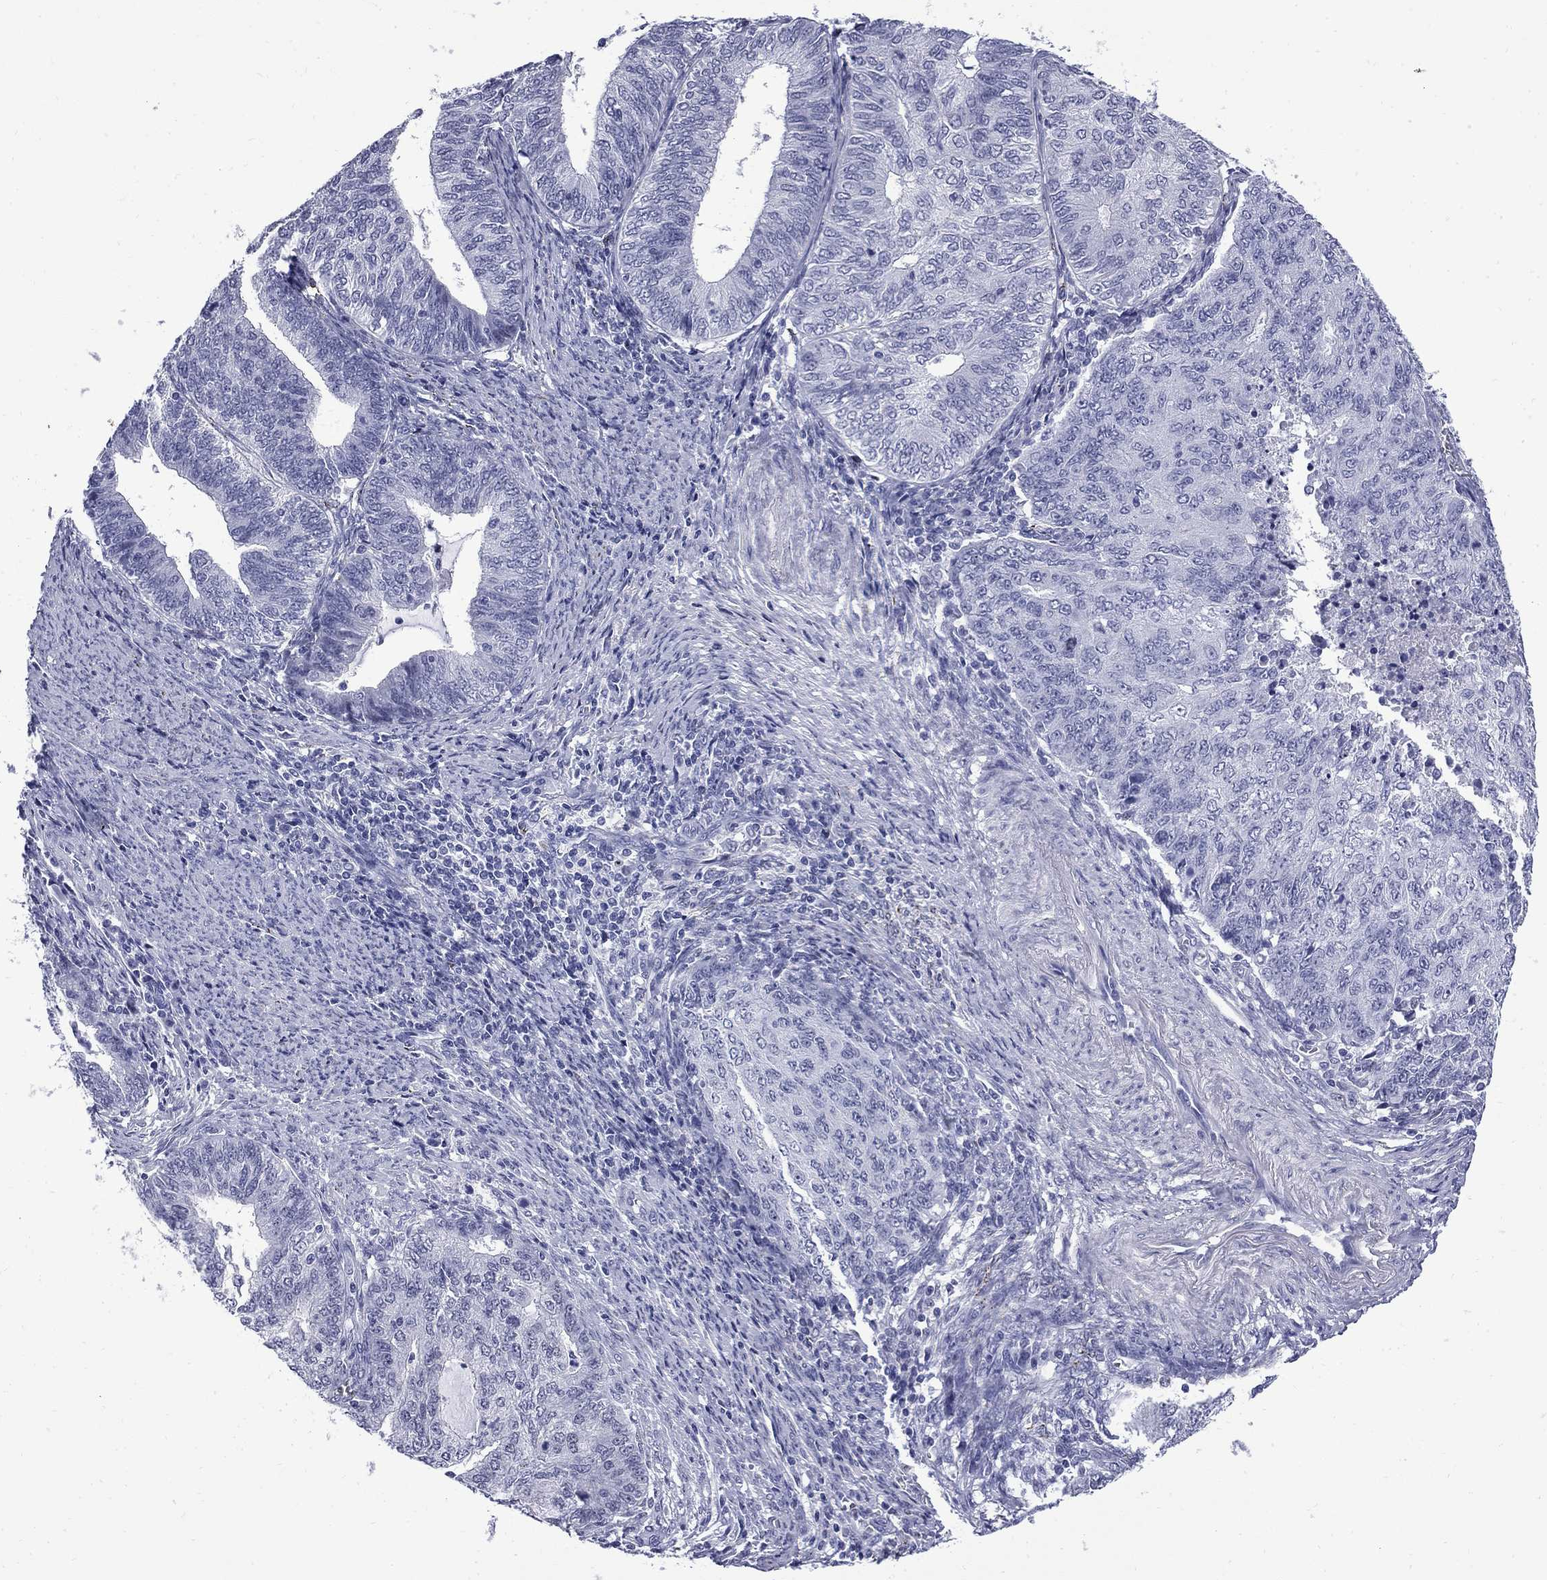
{"staining": {"intensity": "negative", "quantity": "none", "location": "none"}, "tissue": "endometrial cancer", "cell_type": "Tumor cells", "image_type": "cancer", "snomed": [{"axis": "morphology", "description": "Adenocarcinoma, NOS"}, {"axis": "topography", "description": "Endometrium"}], "caption": "There is no significant positivity in tumor cells of endometrial cancer (adenocarcinoma).", "gene": "MGARP", "patient": {"sex": "female", "age": 82}}